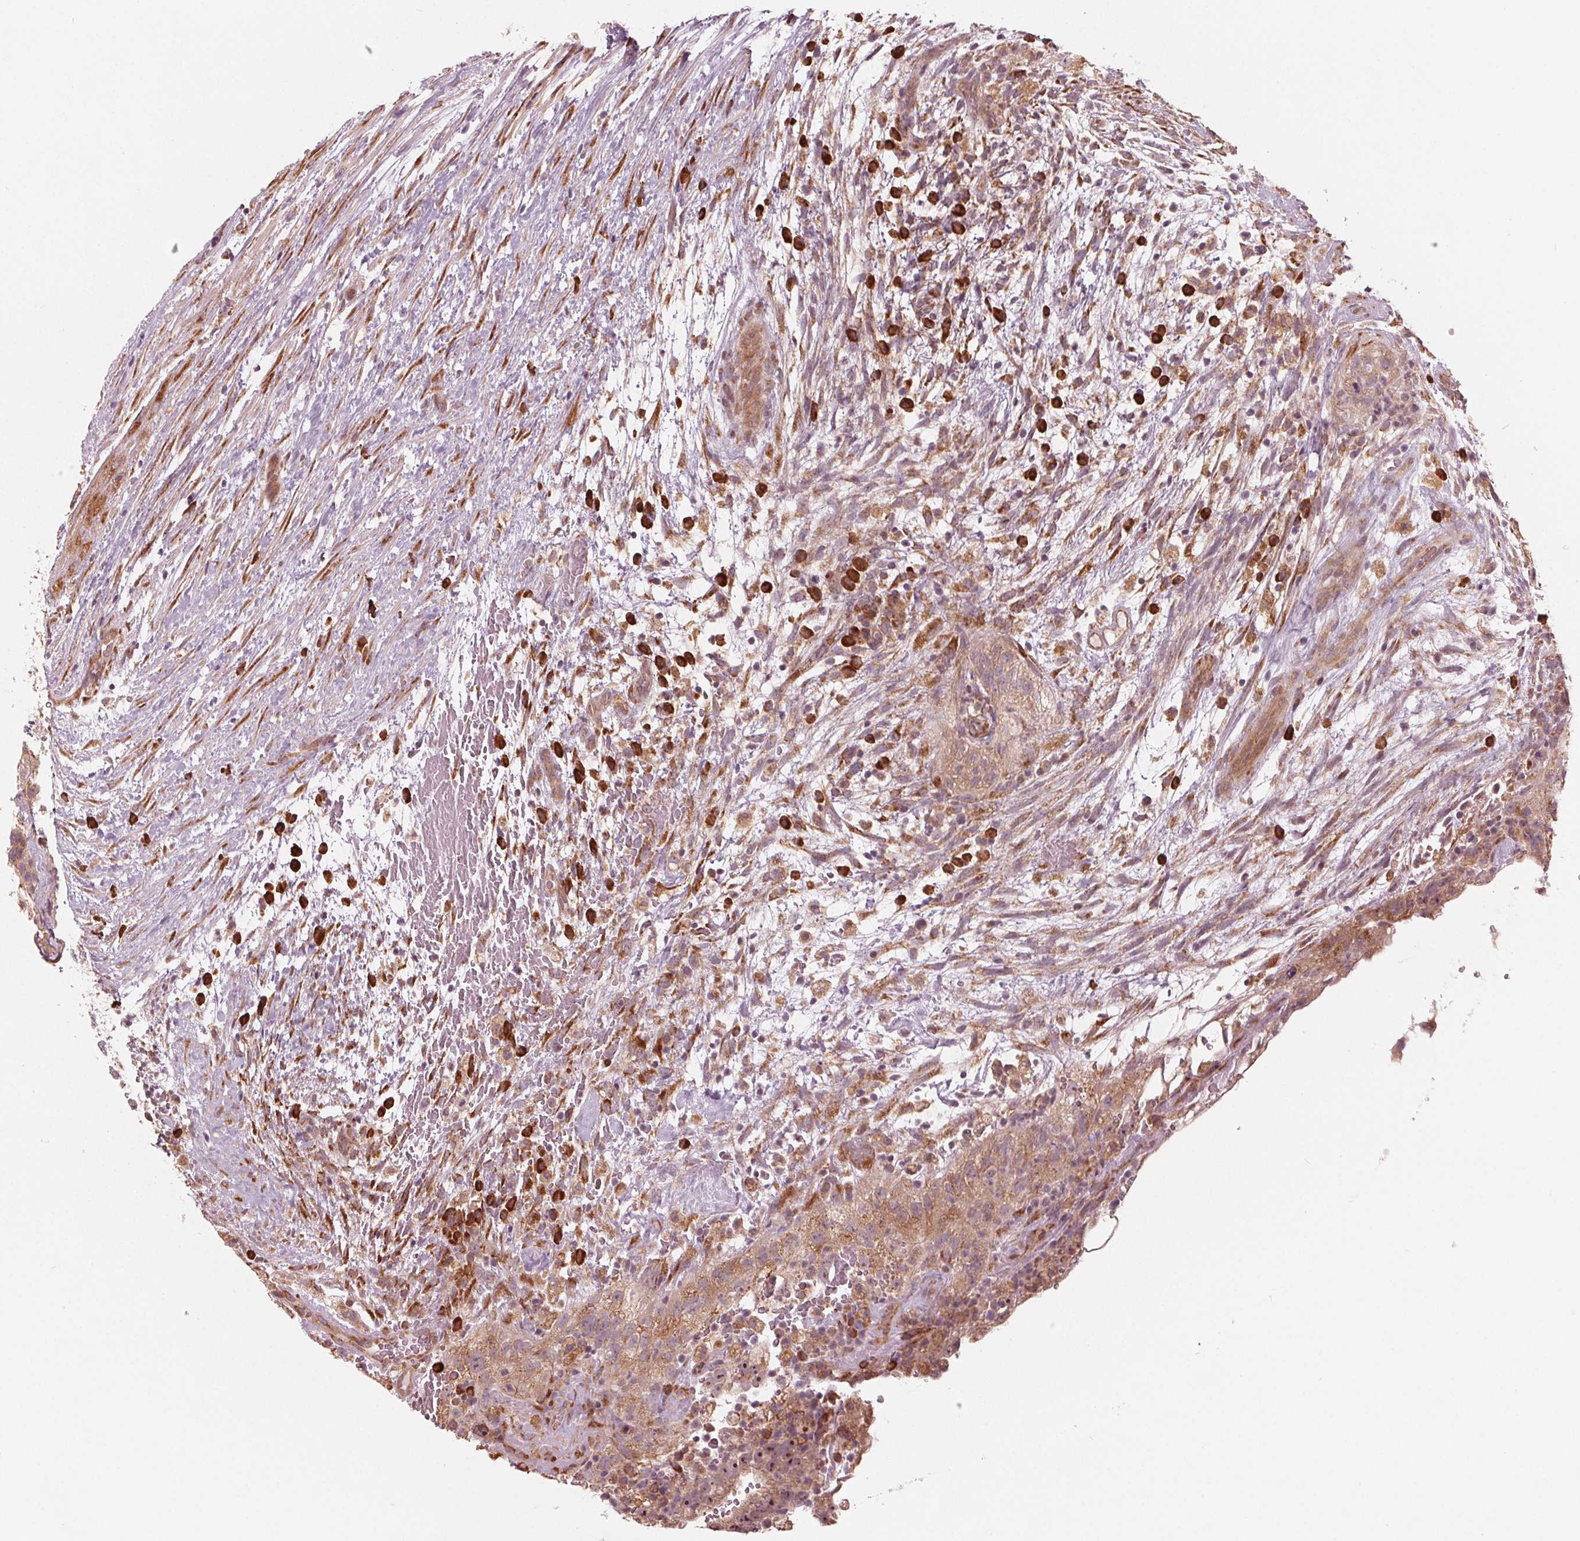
{"staining": {"intensity": "moderate", "quantity": ">75%", "location": "cytoplasmic/membranous"}, "tissue": "testis cancer", "cell_type": "Tumor cells", "image_type": "cancer", "snomed": [{"axis": "morphology", "description": "Normal tissue, NOS"}, {"axis": "morphology", "description": "Carcinoma, Embryonal, NOS"}, {"axis": "topography", "description": "Testis"}], "caption": "The micrograph exhibits staining of embryonal carcinoma (testis), revealing moderate cytoplasmic/membranous protein staining (brown color) within tumor cells.", "gene": "CMIP", "patient": {"sex": "male", "age": 32}}